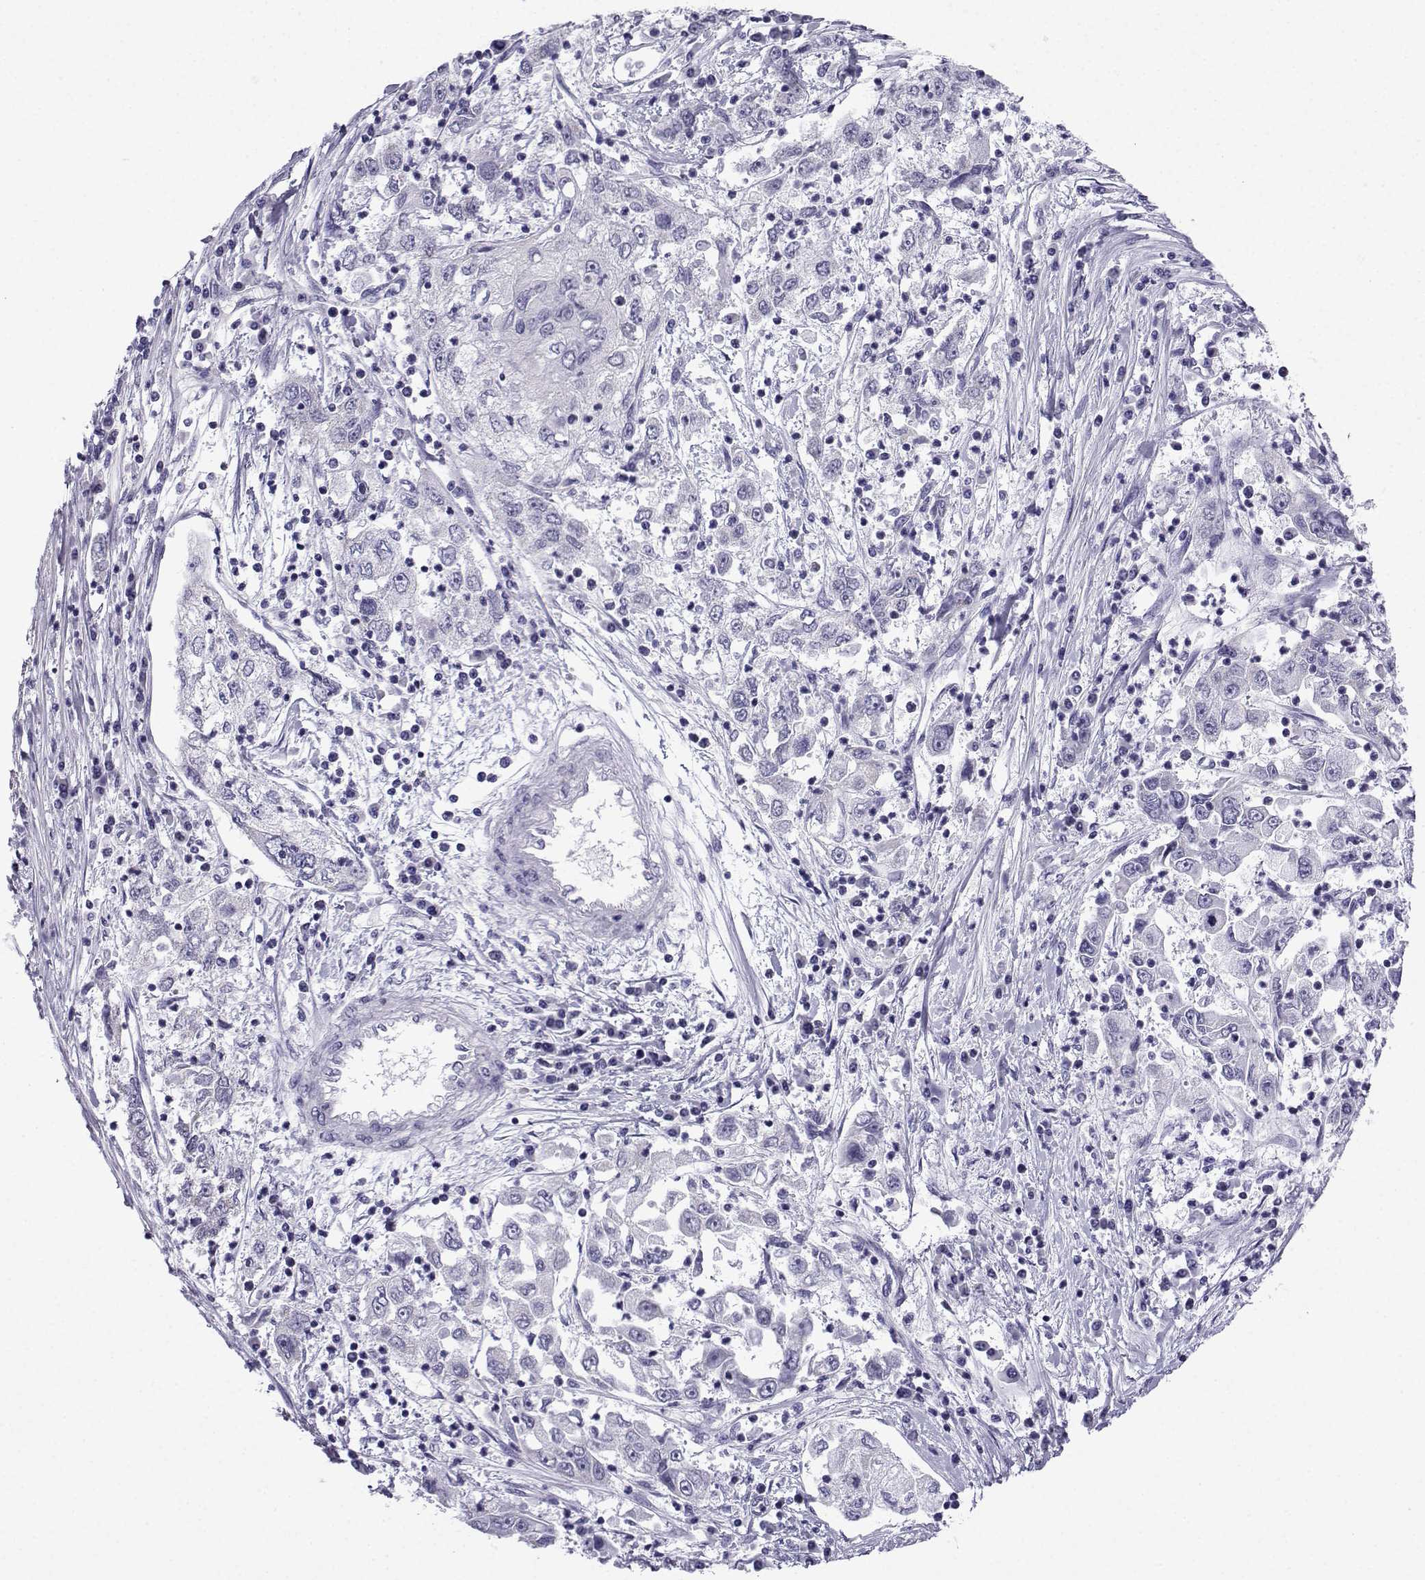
{"staining": {"intensity": "negative", "quantity": "none", "location": "none"}, "tissue": "cervical cancer", "cell_type": "Tumor cells", "image_type": "cancer", "snomed": [{"axis": "morphology", "description": "Squamous cell carcinoma, NOS"}, {"axis": "topography", "description": "Cervix"}], "caption": "Immunohistochemistry histopathology image of neoplastic tissue: human squamous cell carcinoma (cervical) stained with DAB (3,3'-diaminobenzidine) demonstrates no significant protein positivity in tumor cells. (DAB immunohistochemistry (IHC) visualized using brightfield microscopy, high magnification).", "gene": "ACRBP", "patient": {"sex": "female", "age": 36}}